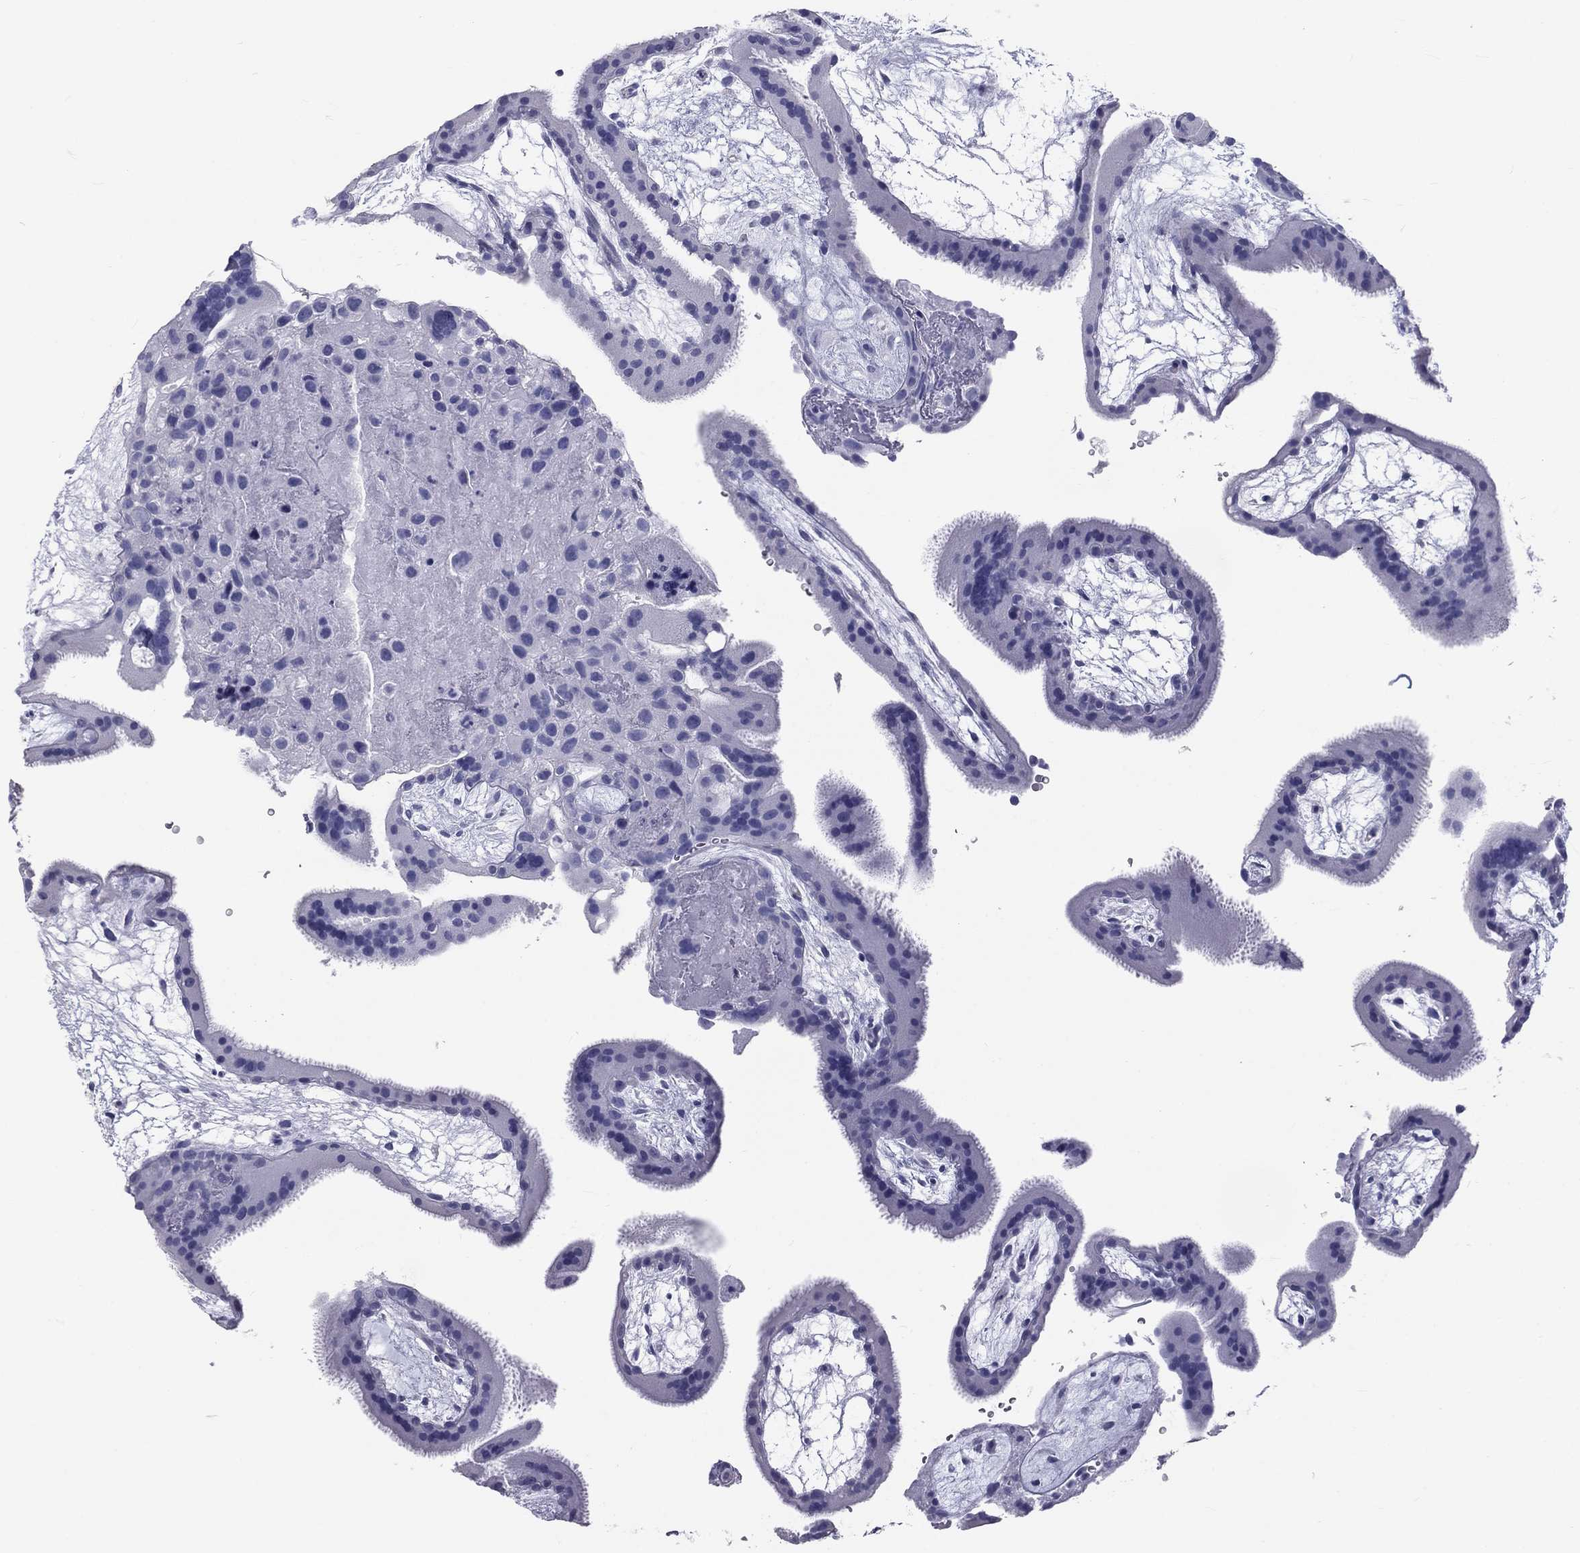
{"staining": {"intensity": "negative", "quantity": "none", "location": "none"}, "tissue": "placenta", "cell_type": "Decidual cells", "image_type": "normal", "snomed": [{"axis": "morphology", "description": "Normal tissue, NOS"}, {"axis": "topography", "description": "Placenta"}], "caption": "Protein analysis of unremarkable placenta exhibits no significant expression in decidual cells. Nuclei are stained in blue.", "gene": "DNALI1", "patient": {"sex": "female", "age": 19}}